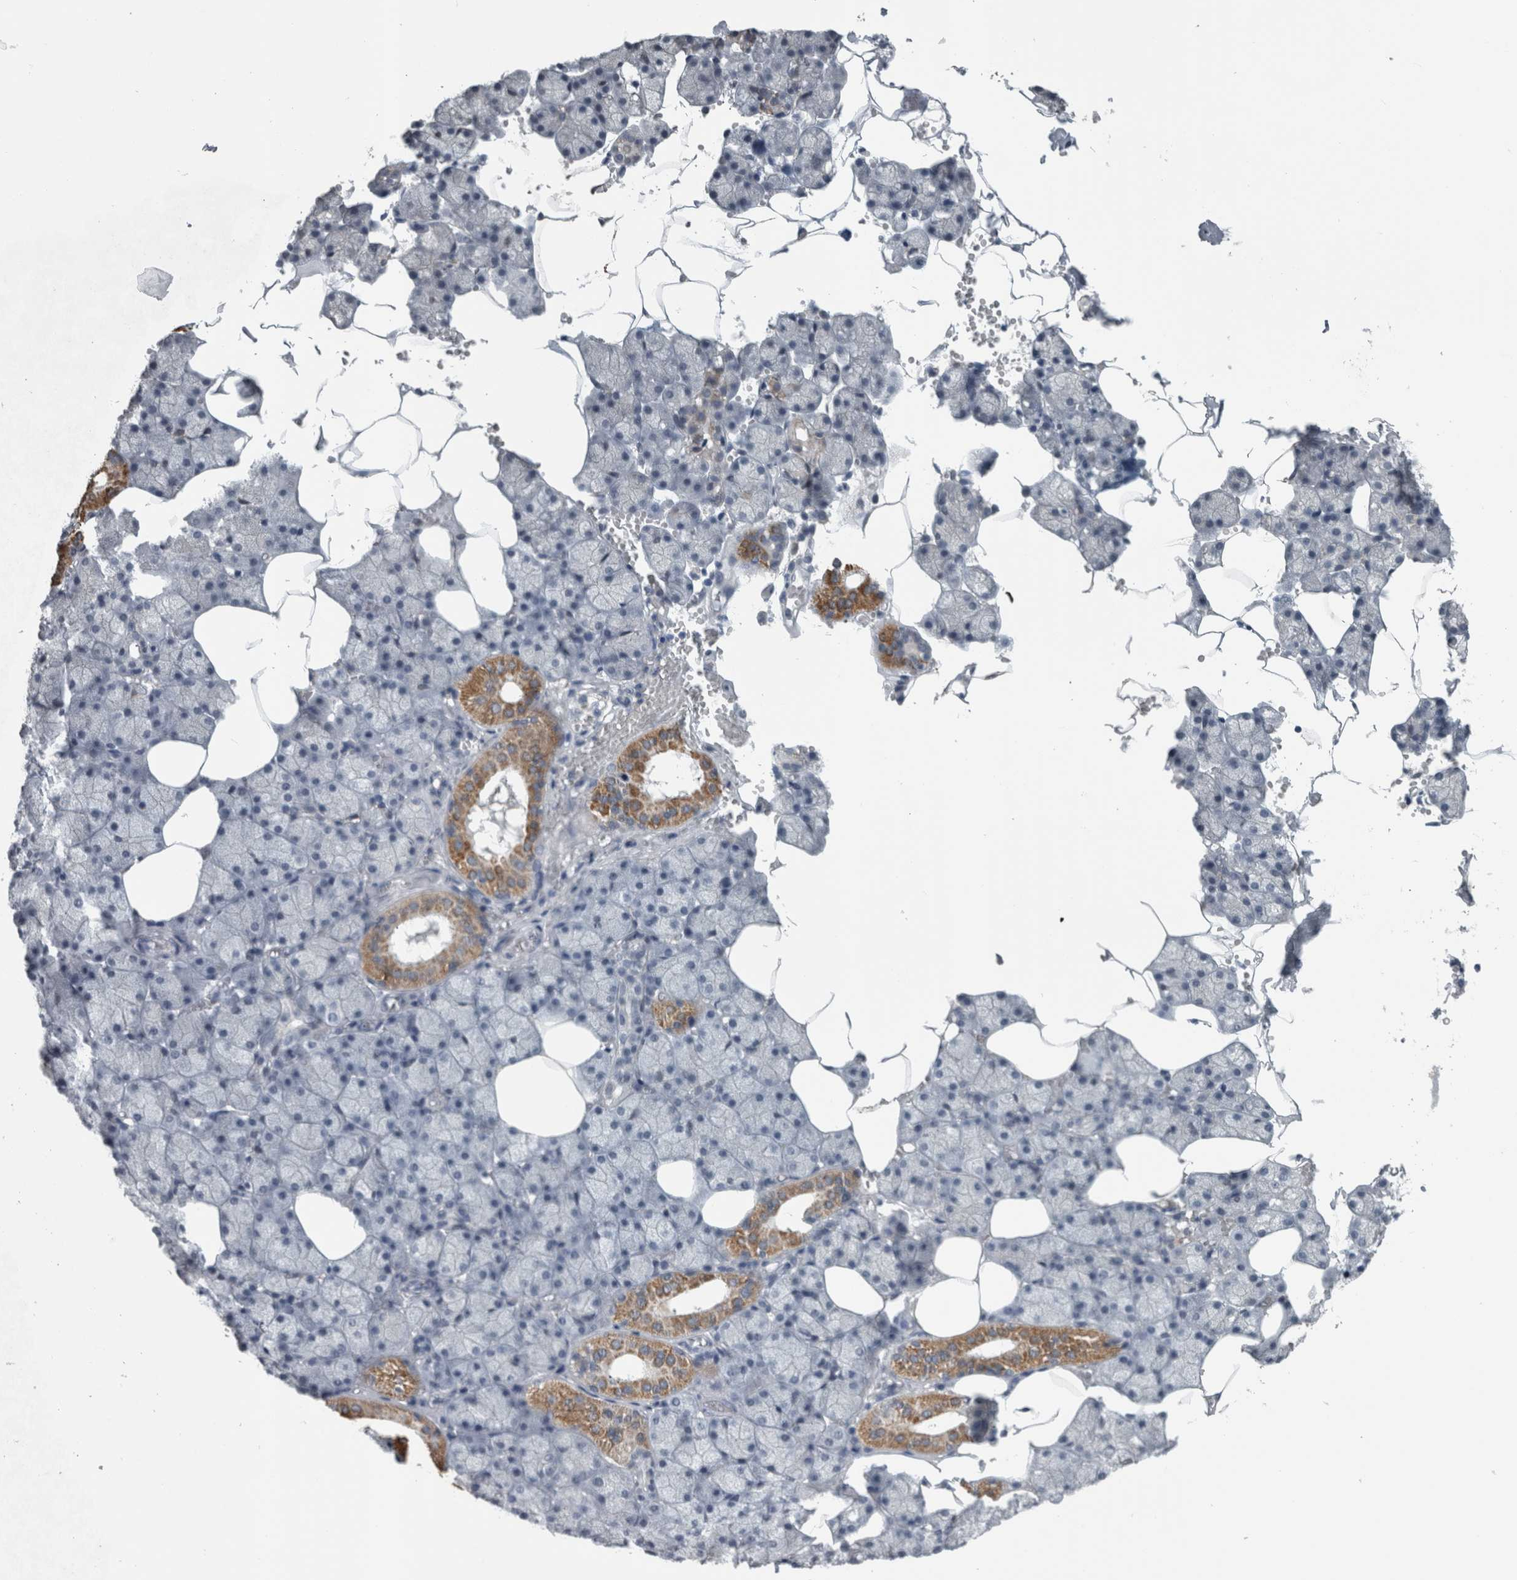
{"staining": {"intensity": "strong", "quantity": "<25%", "location": "cytoplasmic/membranous"}, "tissue": "salivary gland", "cell_type": "Glandular cells", "image_type": "normal", "snomed": [{"axis": "morphology", "description": "Normal tissue, NOS"}, {"axis": "topography", "description": "Salivary gland"}], "caption": "DAB immunohistochemical staining of unremarkable salivary gland reveals strong cytoplasmic/membranous protein staining in about <25% of glandular cells.", "gene": "ACSF2", "patient": {"sex": "male", "age": 62}}